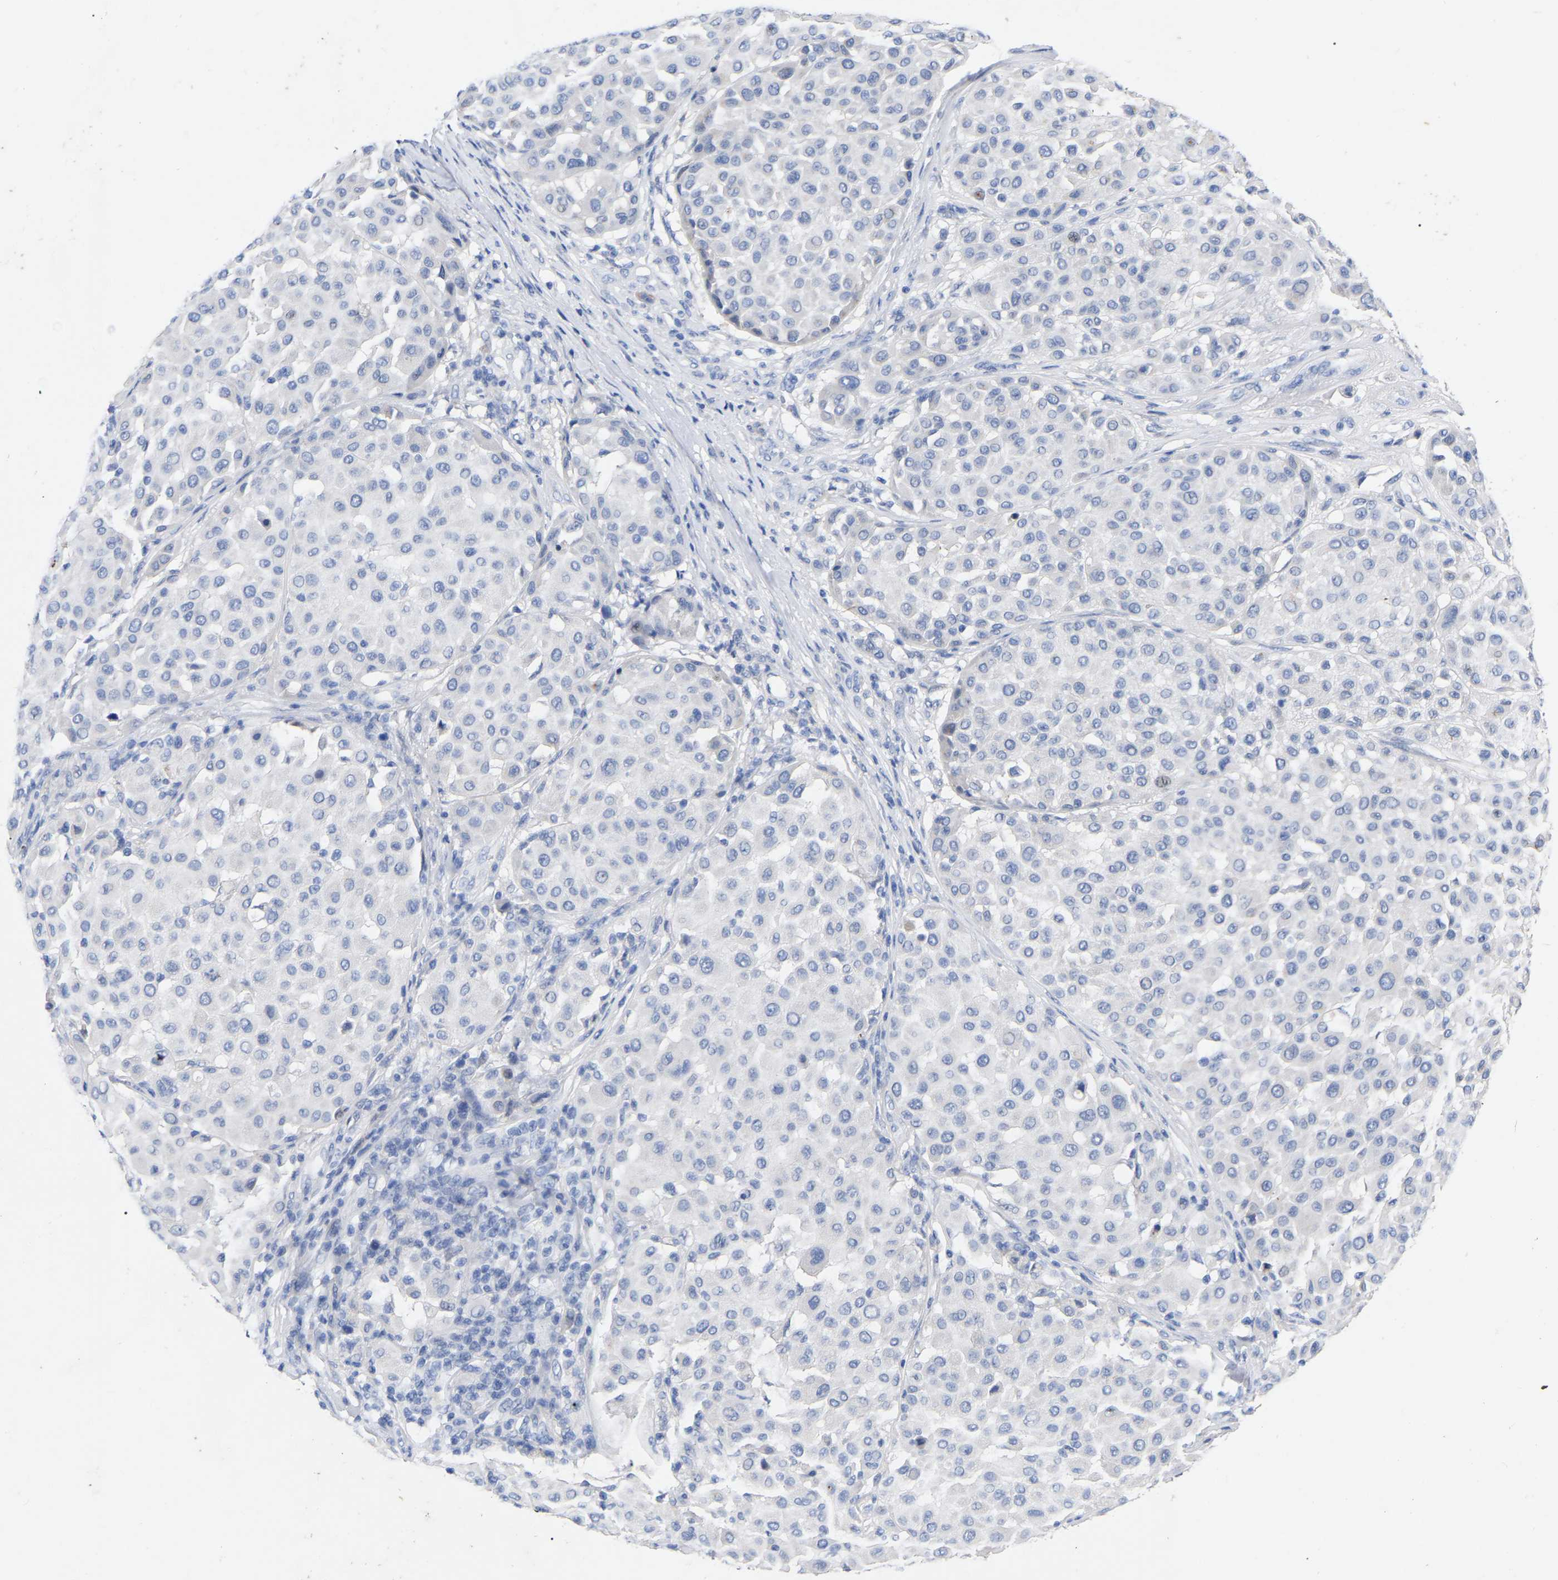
{"staining": {"intensity": "negative", "quantity": "none", "location": "none"}, "tissue": "melanoma", "cell_type": "Tumor cells", "image_type": "cancer", "snomed": [{"axis": "morphology", "description": "Malignant melanoma, Metastatic site"}, {"axis": "topography", "description": "Soft tissue"}], "caption": "A histopathology image of human malignant melanoma (metastatic site) is negative for staining in tumor cells. The staining was performed using DAB to visualize the protein expression in brown, while the nuclei were stained in blue with hematoxylin (Magnification: 20x).", "gene": "STRIP2", "patient": {"sex": "male", "age": 41}}